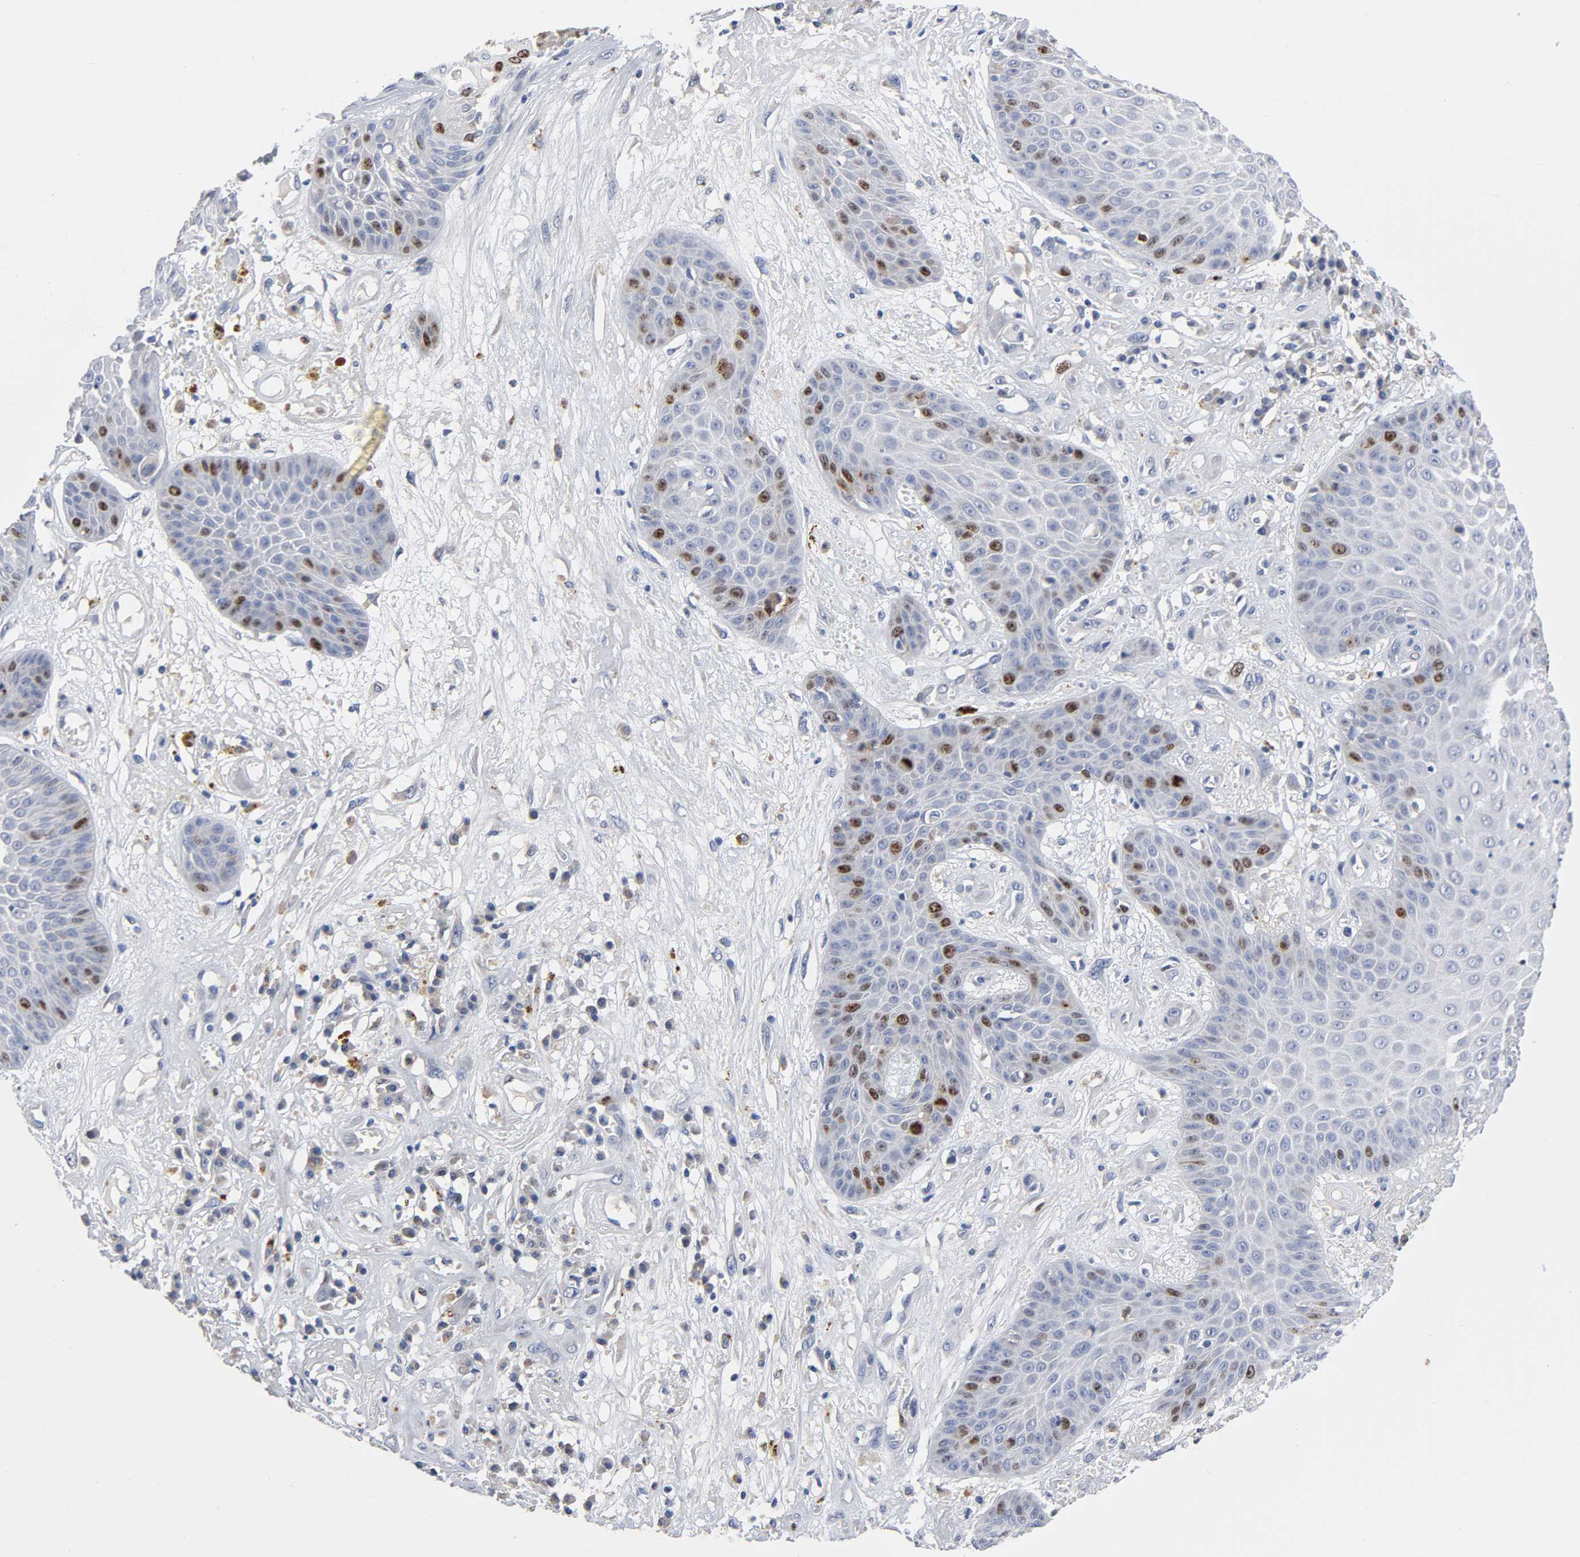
{"staining": {"intensity": "moderate", "quantity": "<25%", "location": "nuclear"}, "tissue": "skin cancer", "cell_type": "Tumor cells", "image_type": "cancer", "snomed": [{"axis": "morphology", "description": "Squamous cell carcinoma, NOS"}, {"axis": "topography", "description": "Skin"}], "caption": "Moderate nuclear protein staining is seen in approximately <25% of tumor cells in skin squamous cell carcinoma.", "gene": "BIRC5", "patient": {"sex": "male", "age": 65}}